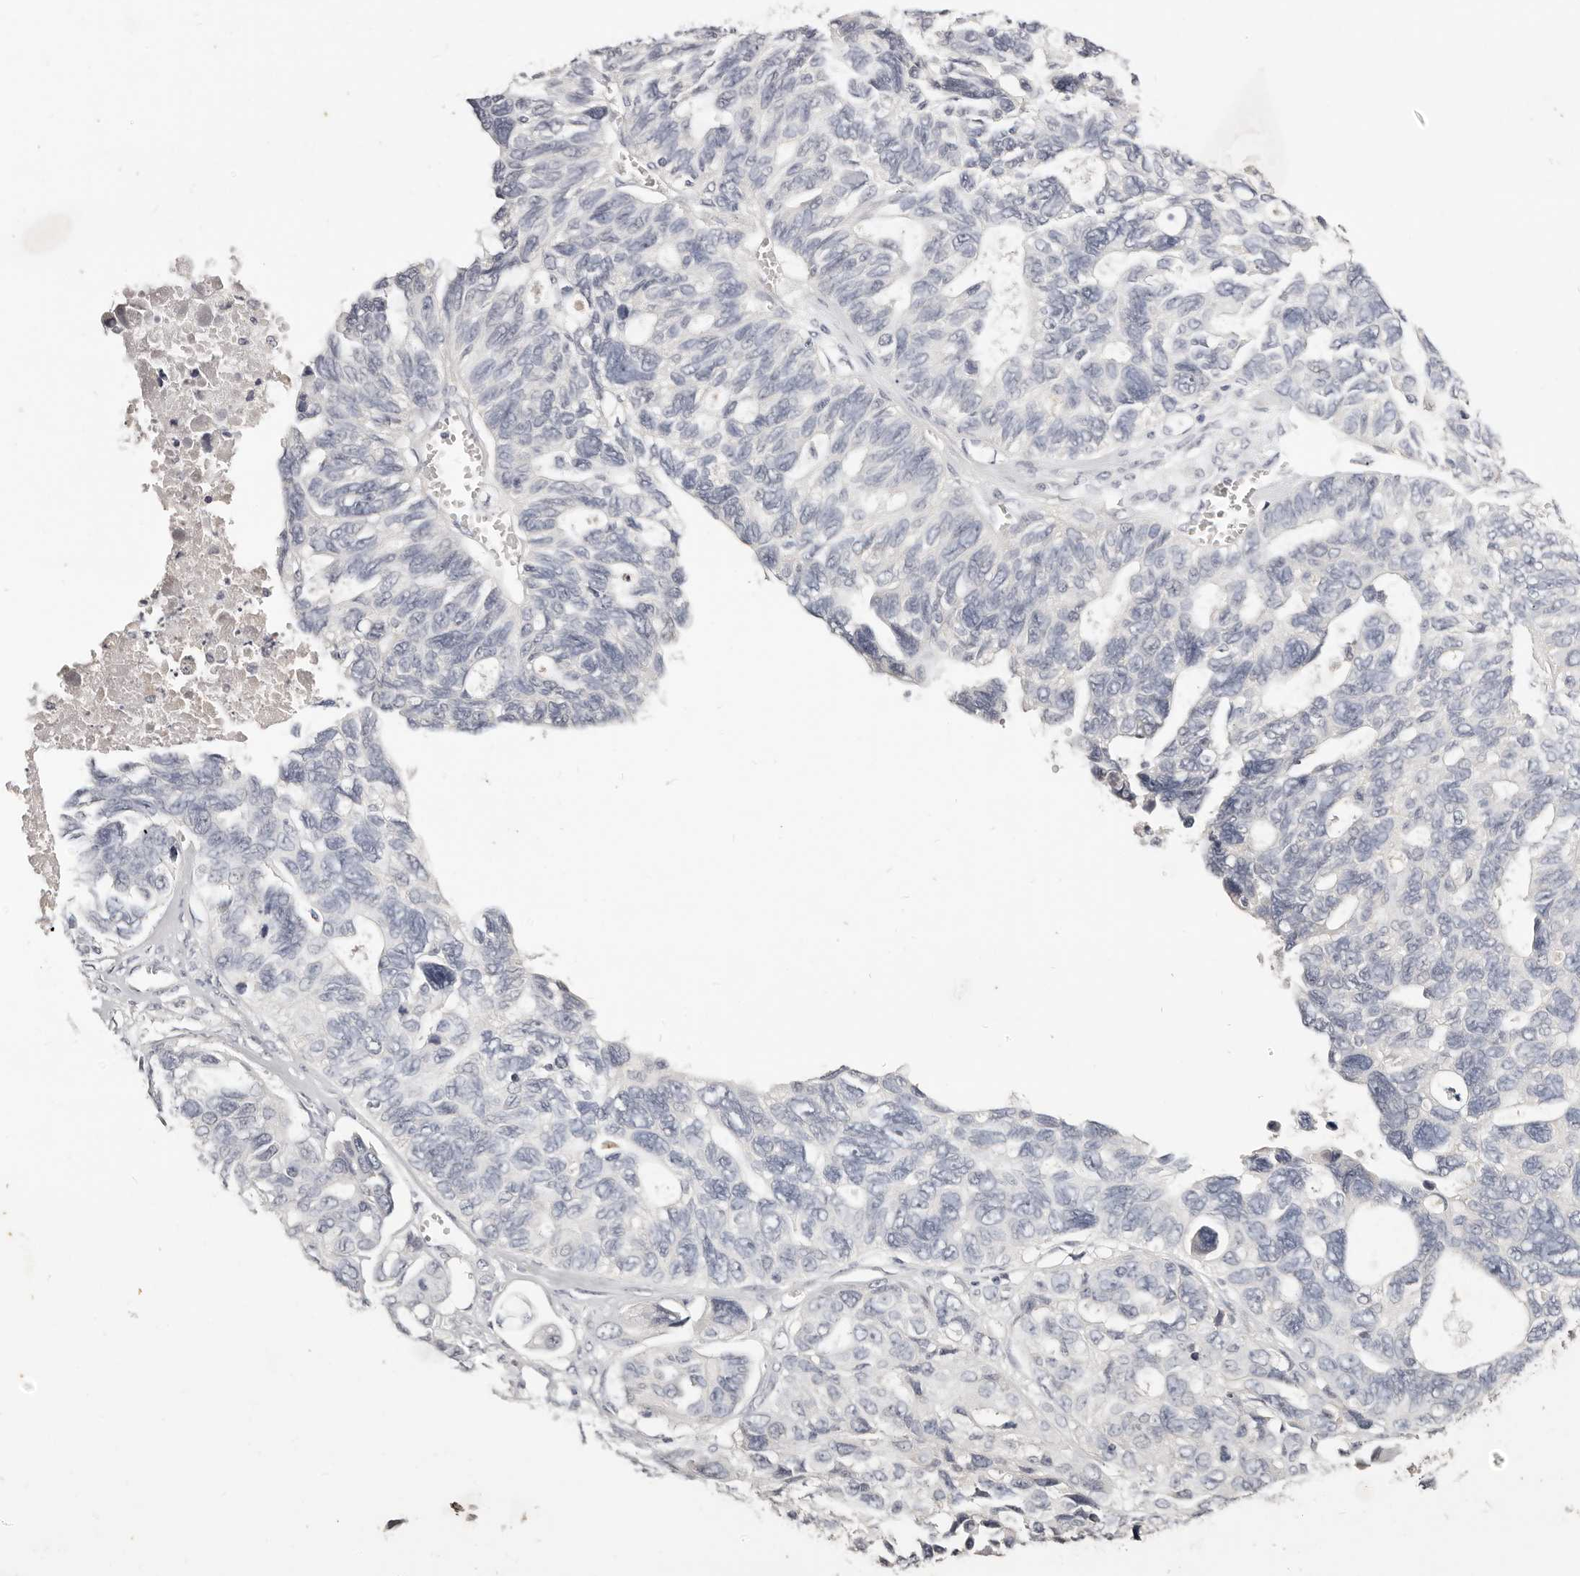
{"staining": {"intensity": "negative", "quantity": "none", "location": "none"}, "tissue": "ovarian cancer", "cell_type": "Tumor cells", "image_type": "cancer", "snomed": [{"axis": "morphology", "description": "Cystadenocarcinoma, serous, NOS"}, {"axis": "topography", "description": "Ovary"}], "caption": "There is no significant staining in tumor cells of ovarian cancer (serous cystadenocarcinoma). (DAB immunohistochemistry (IHC) visualized using brightfield microscopy, high magnification).", "gene": "TSPAN13", "patient": {"sex": "female", "age": 79}}